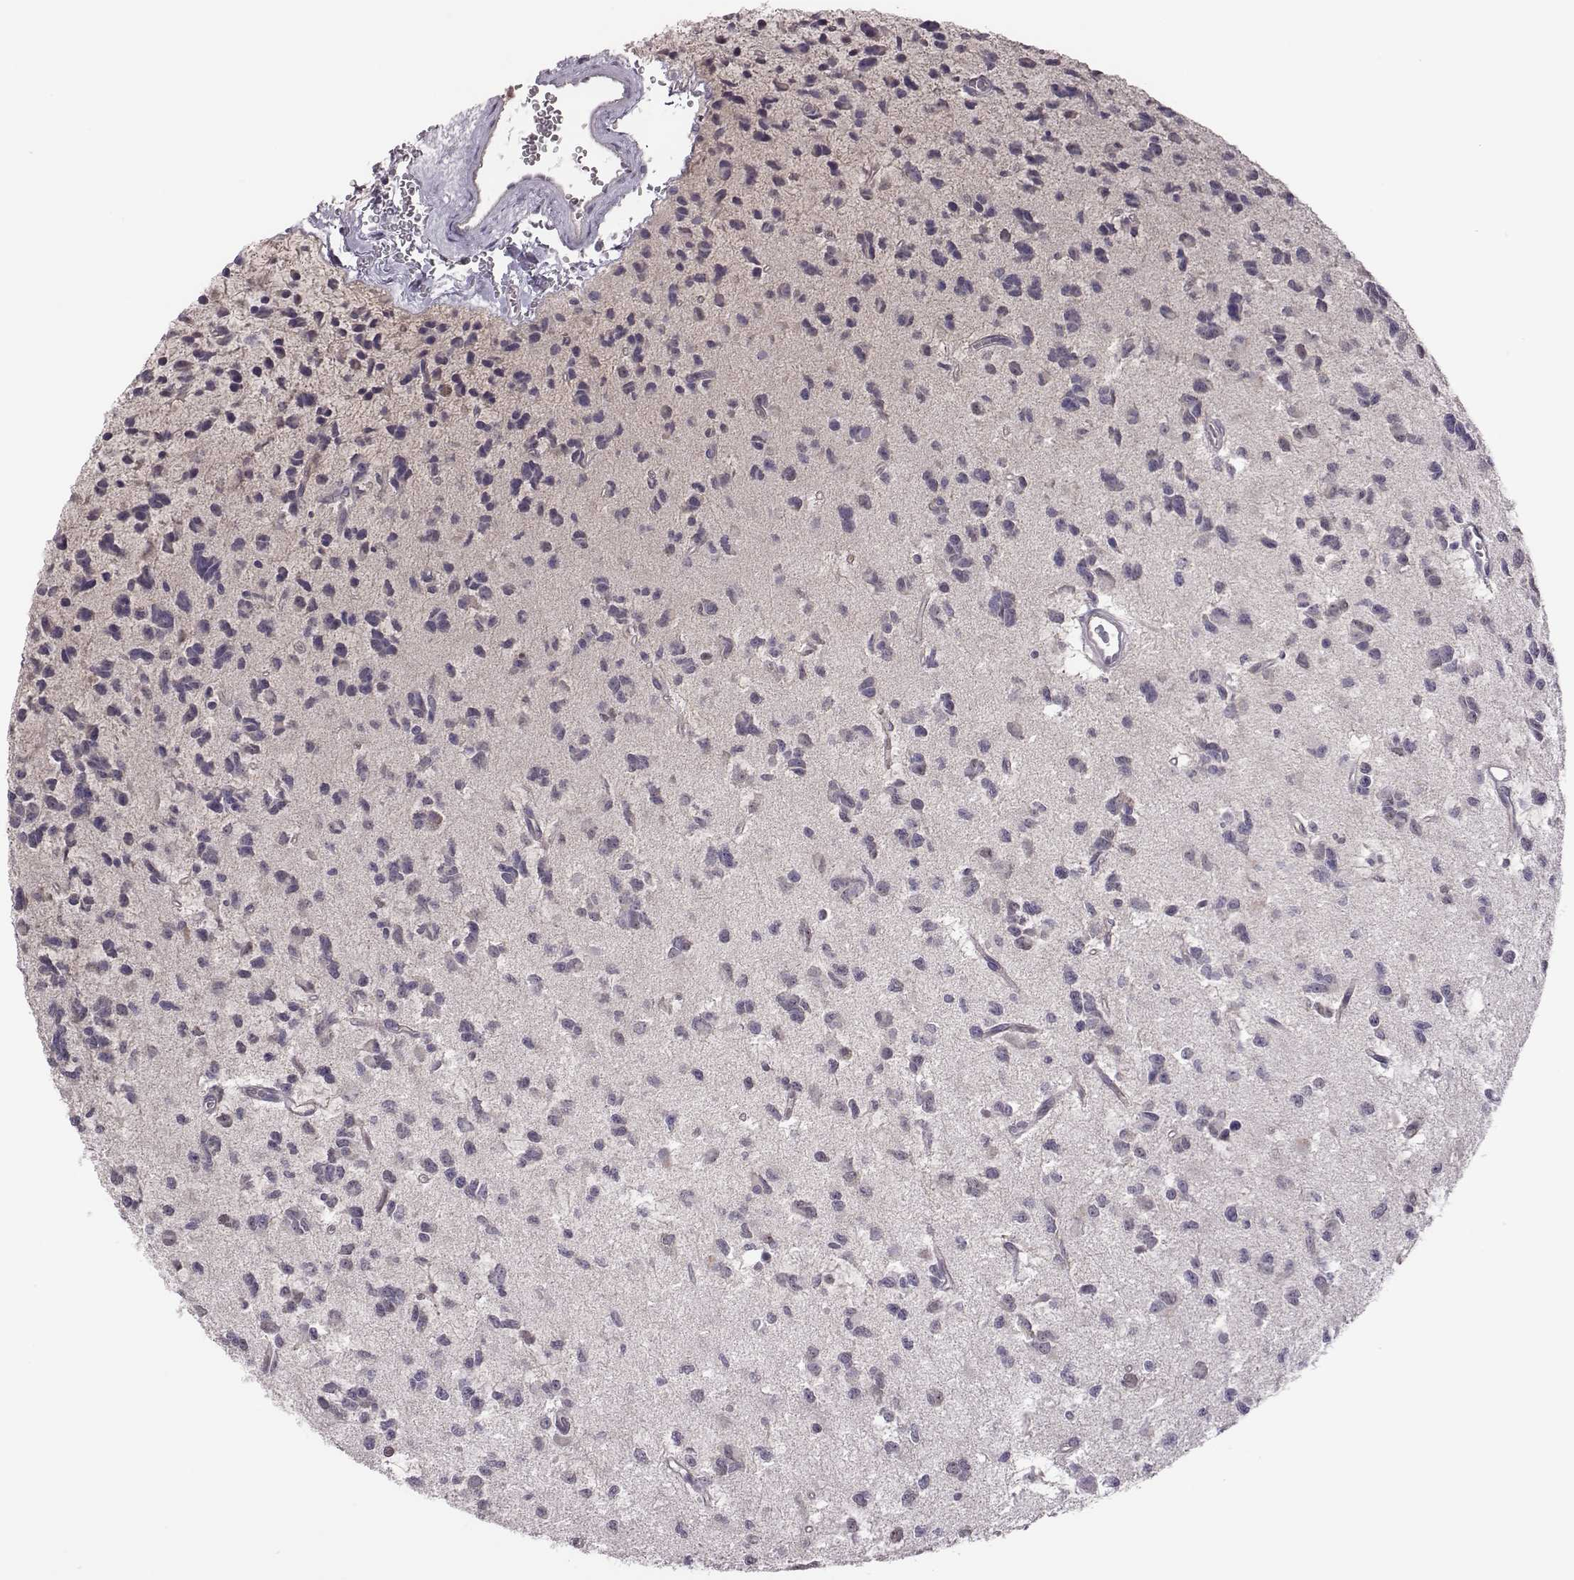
{"staining": {"intensity": "negative", "quantity": "none", "location": "none"}, "tissue": "glioma", "cell_type": "Tumor cells", "image_type": "cancer", "snomed": [{"axis": "morphology", "description": "Glioma, malignant, Low grade"}, {"axis": "topography", "description": "Brain"}], "caption": "DAB (3,3'-diaminobenzidine) immunohistochemical staining of malignant glioma (low-grade) exhibits no significant positivity in tumor cells.", "gene": "KMO", "patient": {"sex": "female", "age": 45}}